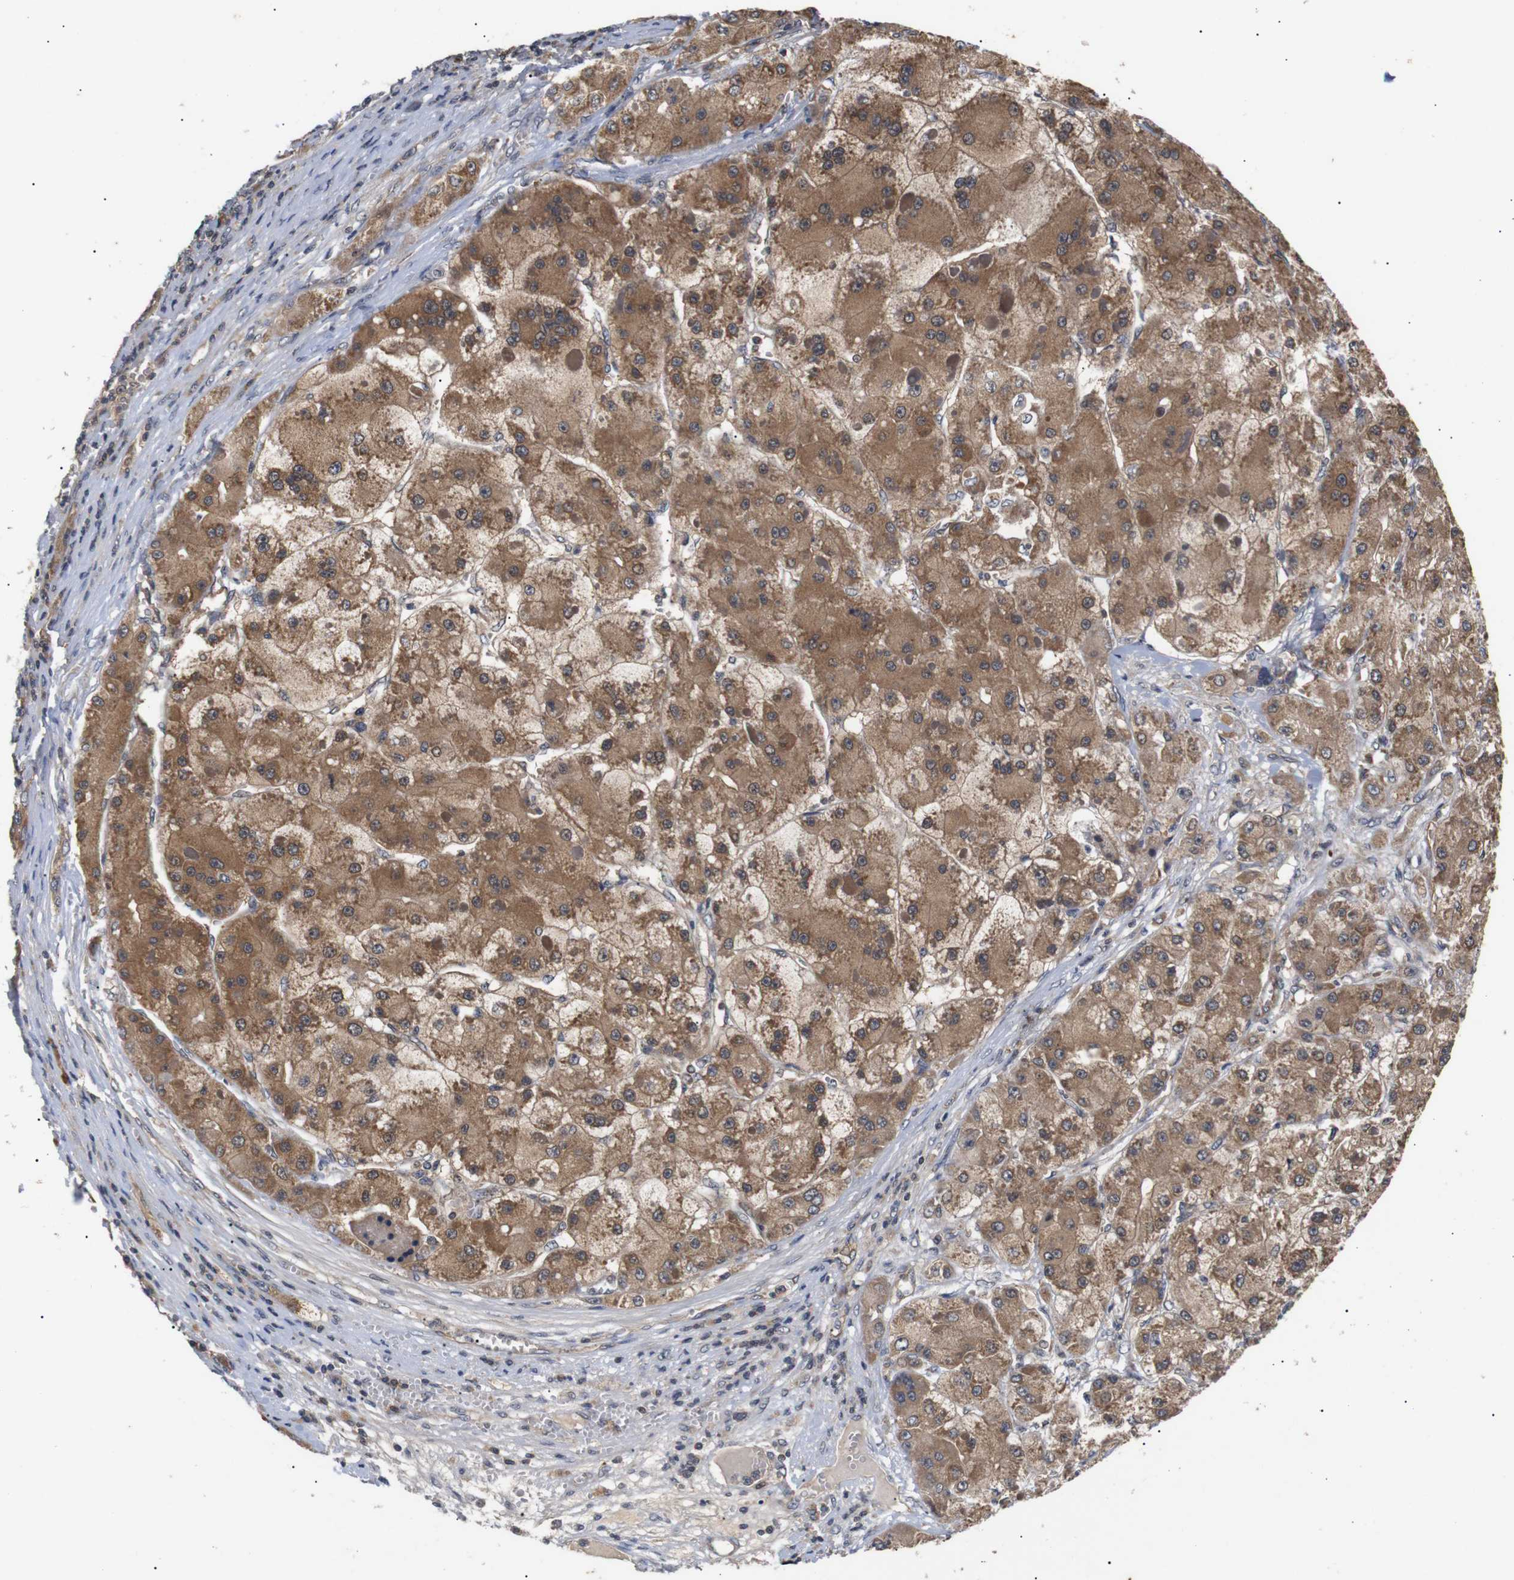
{"staining": {"intensity": "moderate", "quantity": ">75%", "location": "cytoplasmic/membranous"}, "tissue": "liver cancer", "cell_type": "Tumor cells", "image_type": "cancer", "snomed": [{"axis": "morphology", "description": "Carcinoma, Hepatocellular, NOS"}, {"axis": "topography", "description": "Liver"}], "caption": "An IHC photomicrograph of tumor tissue is shown. Protein staining in brown shows moderate cytoplasmic/membranous positivity in liver cancer within tumor cells.", "gene": "RIPK1", "patient": {"sex": "female", "age": 73}}